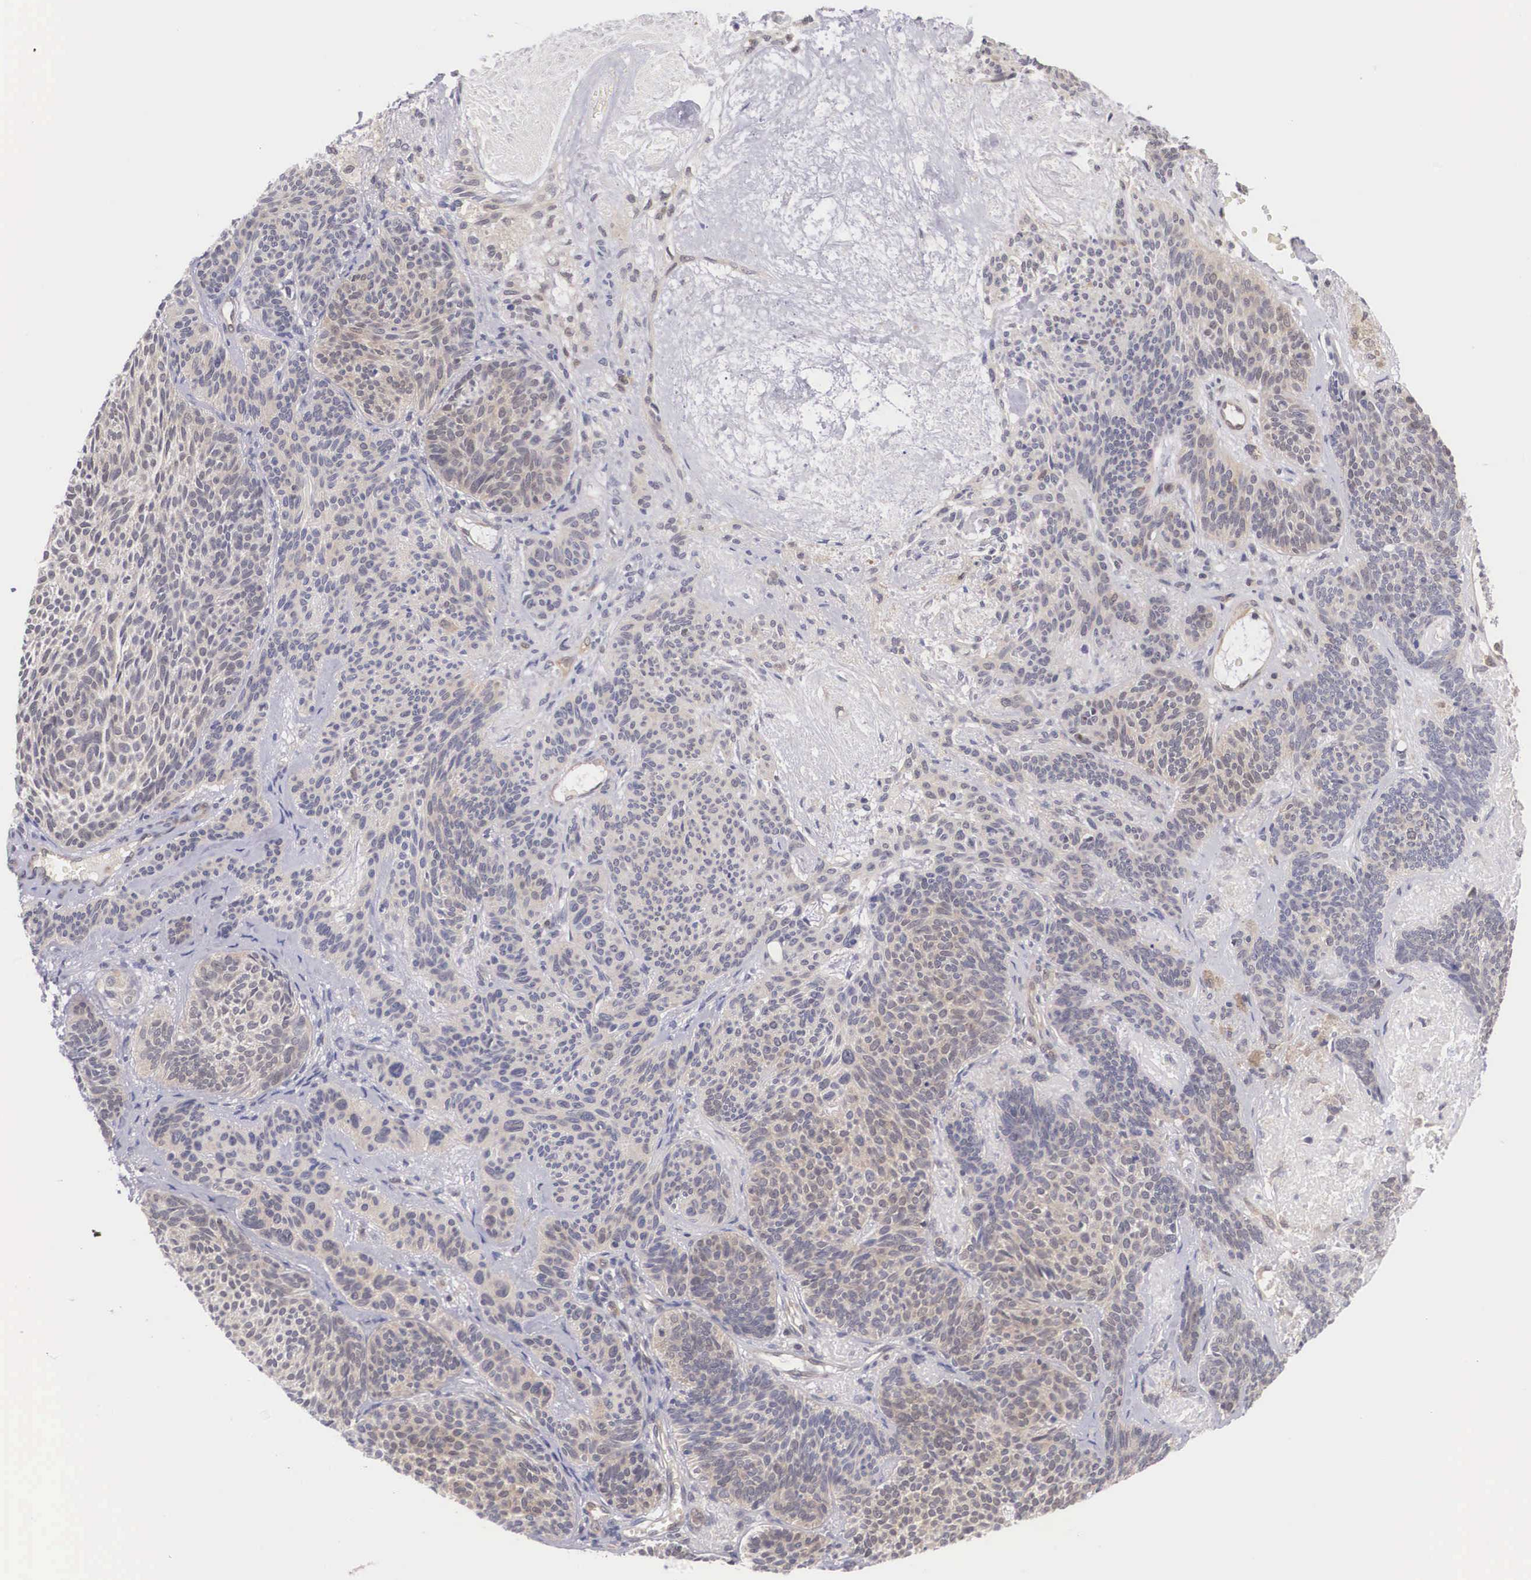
{"staining": {"intensity": "weak", "quantity": "<25%", "location": "cytoplasmic/membranous"}, "tissue": "skin cancer", "cell_type": "Tumor cells", "image_type": "cancer", "snomed": [{"axis": "morphology", "description": "Basal cell carcinoma"}, {"axis": "topography", "description": "Skin"}], "caption": "Immunohistochemistry (IHC) image of neoplastic tissue: skin cancer stained with DAB (3,3'-diaminobenzidine) exhibits no significant protein positivity in tumor cells.", "gene": "IGBP1", "patient": {"sex": "male", "age": 84}}